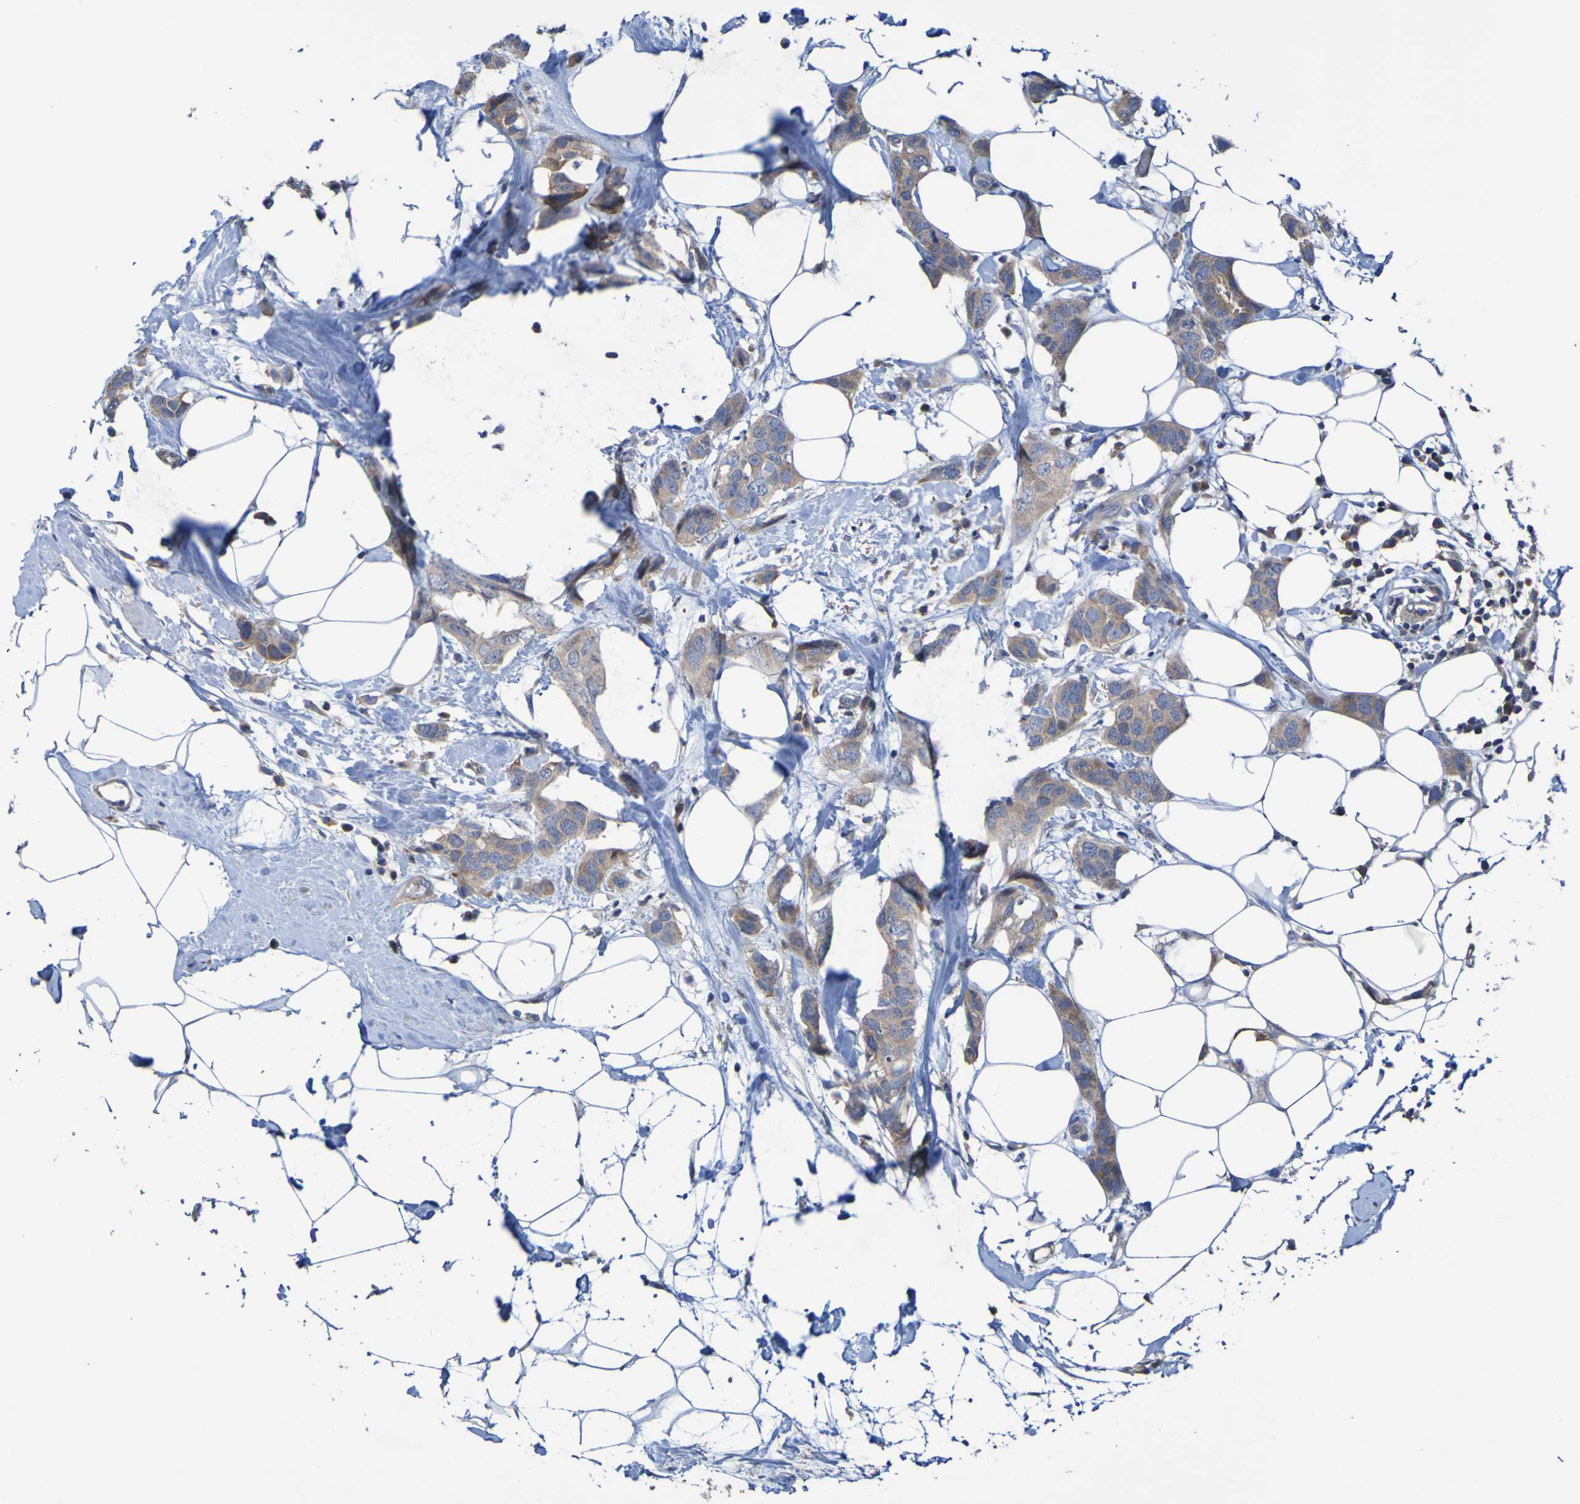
{"staining": {"intensity": "moderate", "quantity": ">75%", "location": "cytoplasmic/membranous"}, "tissue": "breast cancer", "cell_type": "Tumor cells", "image_type": "cancer", "snomed": [{"axis": "morphology", "description": "Normal tissue, NOS"}, {"axis": "morphology", "description": "Duct carcinoma"}, {"axis": "topography", "description": "Breast"}], "caption": "DAB immunohistochemical staining of breast cancer shows moderate cytoplasmic/membranous protein staining in about >75% of tumor cells. (brown staining indicates protein expression, while blue staining denotes nuclei).", "gene": "SDK1", "patient": {"sex": "female", "age": 50}}